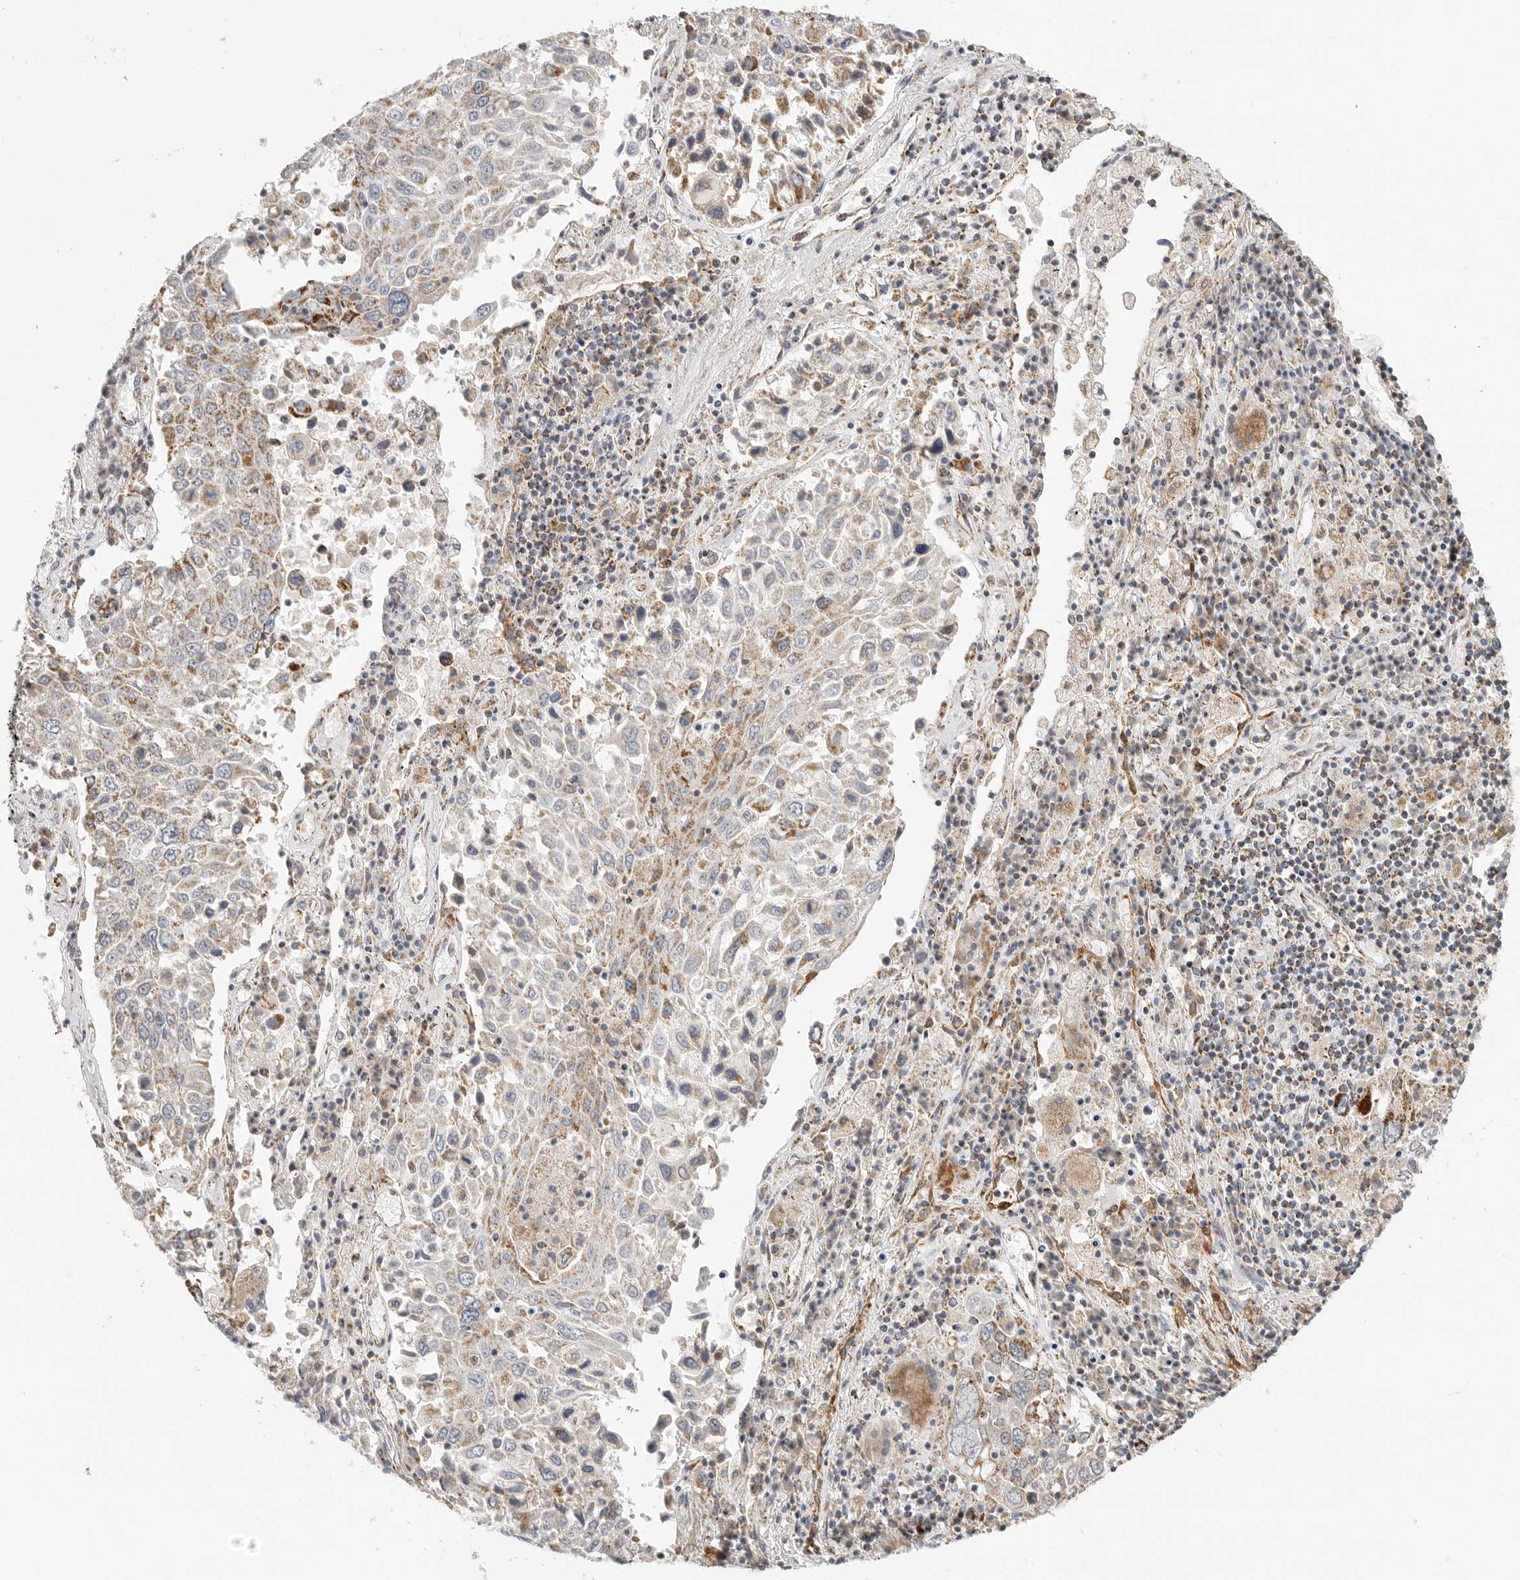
{"staining": {"intensity": "moderate", "quantity": ">75%", "location": "cytoplasmic/membranous"}, "tissue": "lung cancer", "cell_type": "Tumor cells", "image_type": "cancer", "snomed": [{"axis": "morphology", "description": "Squamous cell carcinoma, NOS"}, {"axis": "topography", "description": "Lung"}], "caption": "Squamous cell carcinoma (lung) stained with a protein marker shows moderate staining in tumor cells.", "gene": "SLC25A26", "patient": {"sex": "male", "age": 65}}